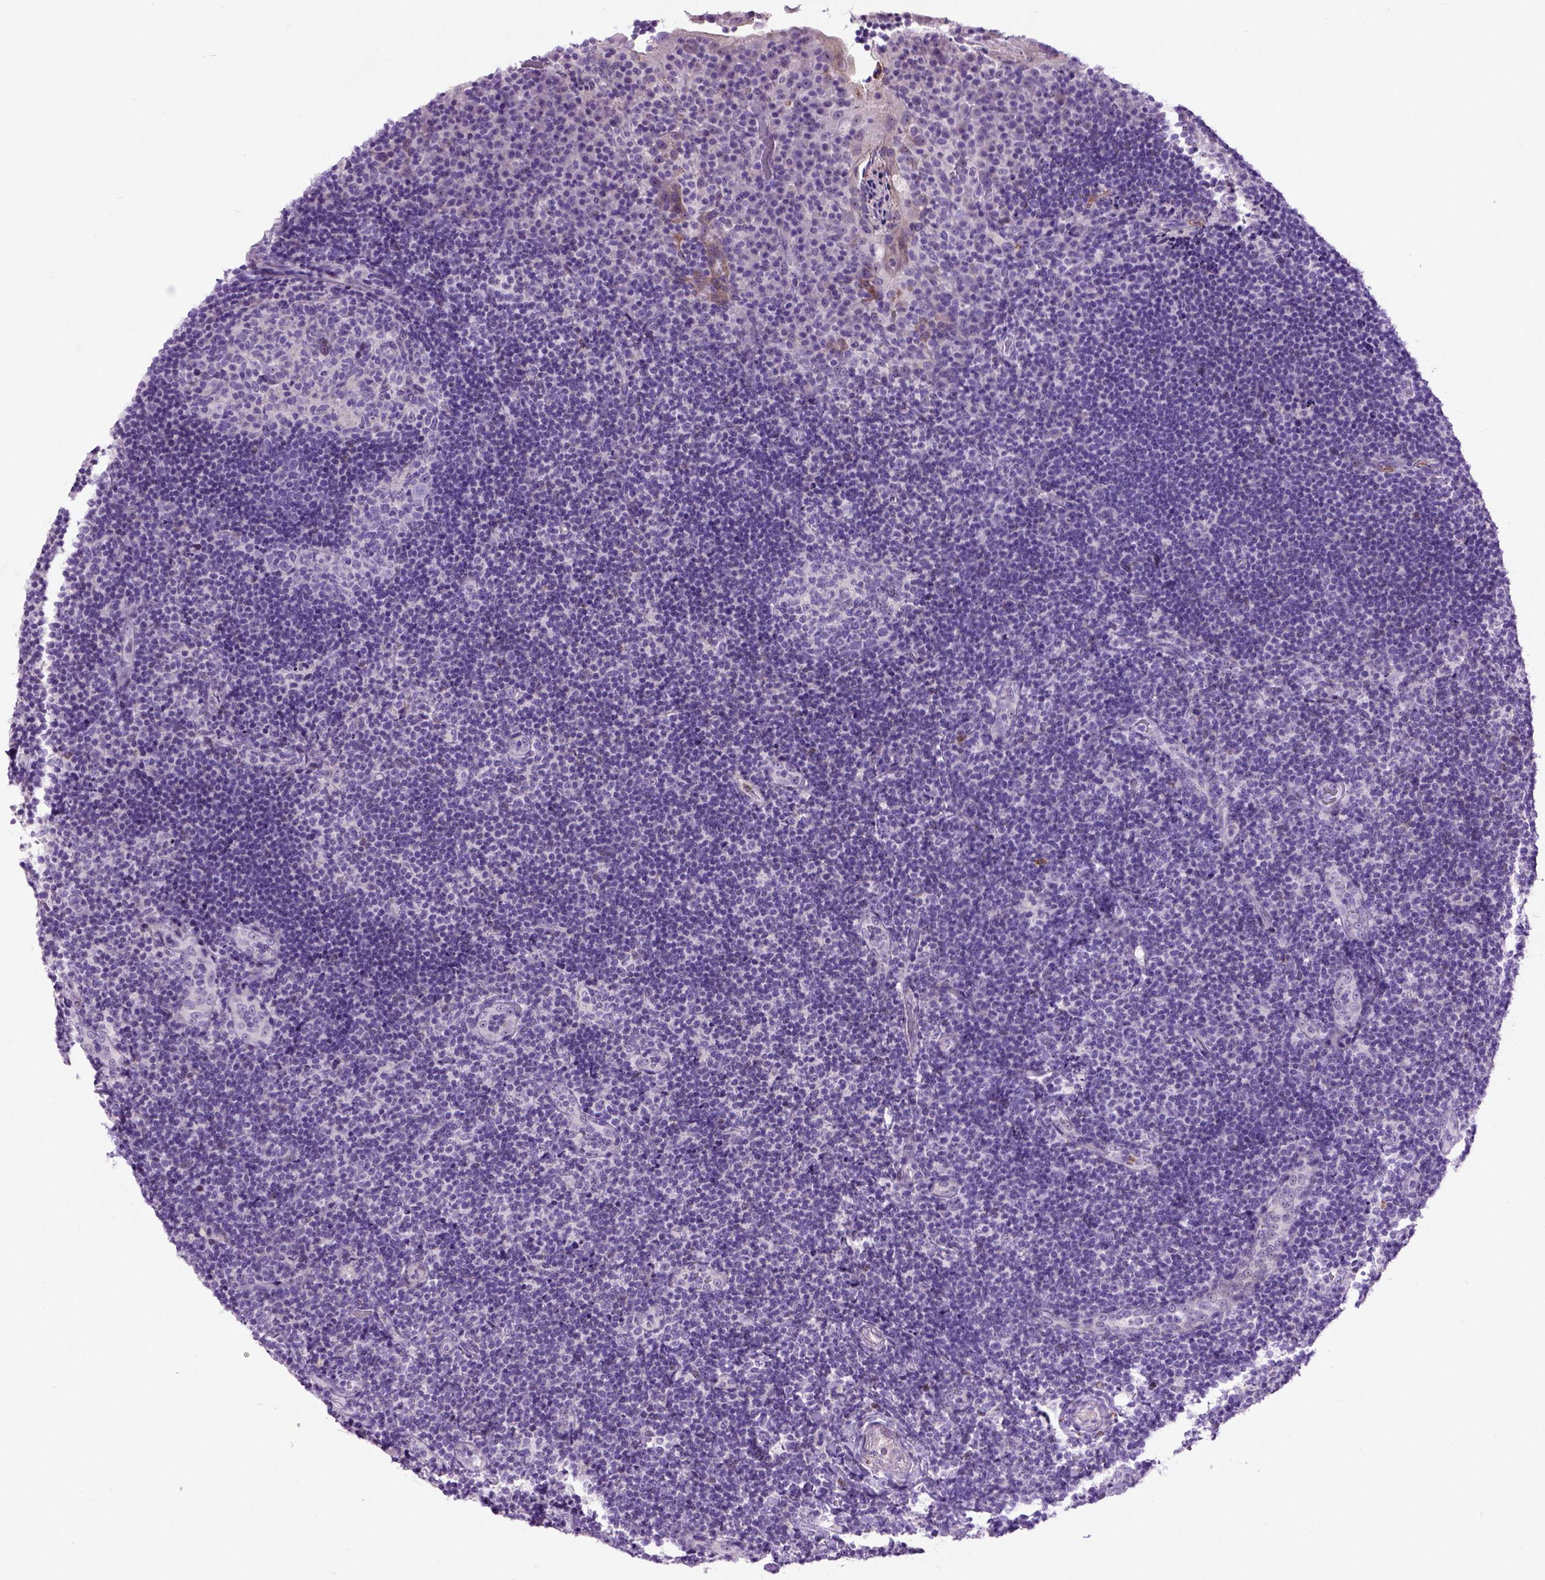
{"staining": {"intensity": "negative", "quantity": "none", "location": "none"}, "tissue": "tonsil", "cell_type": "Germinal center cells", "image_type": "normal", "snomed": [{"axis": "morphology", "description": "Normal tissue, NOS"}, {"axis": "topography", "description": "Tonsil"}], "caption": "Human tonsil stained for a protein using immunohistochemistry (IHC) exhibits no positivity in germinal center cells.", "gene": "MAPT", "patient": {"sex": "male", "age": 17}}